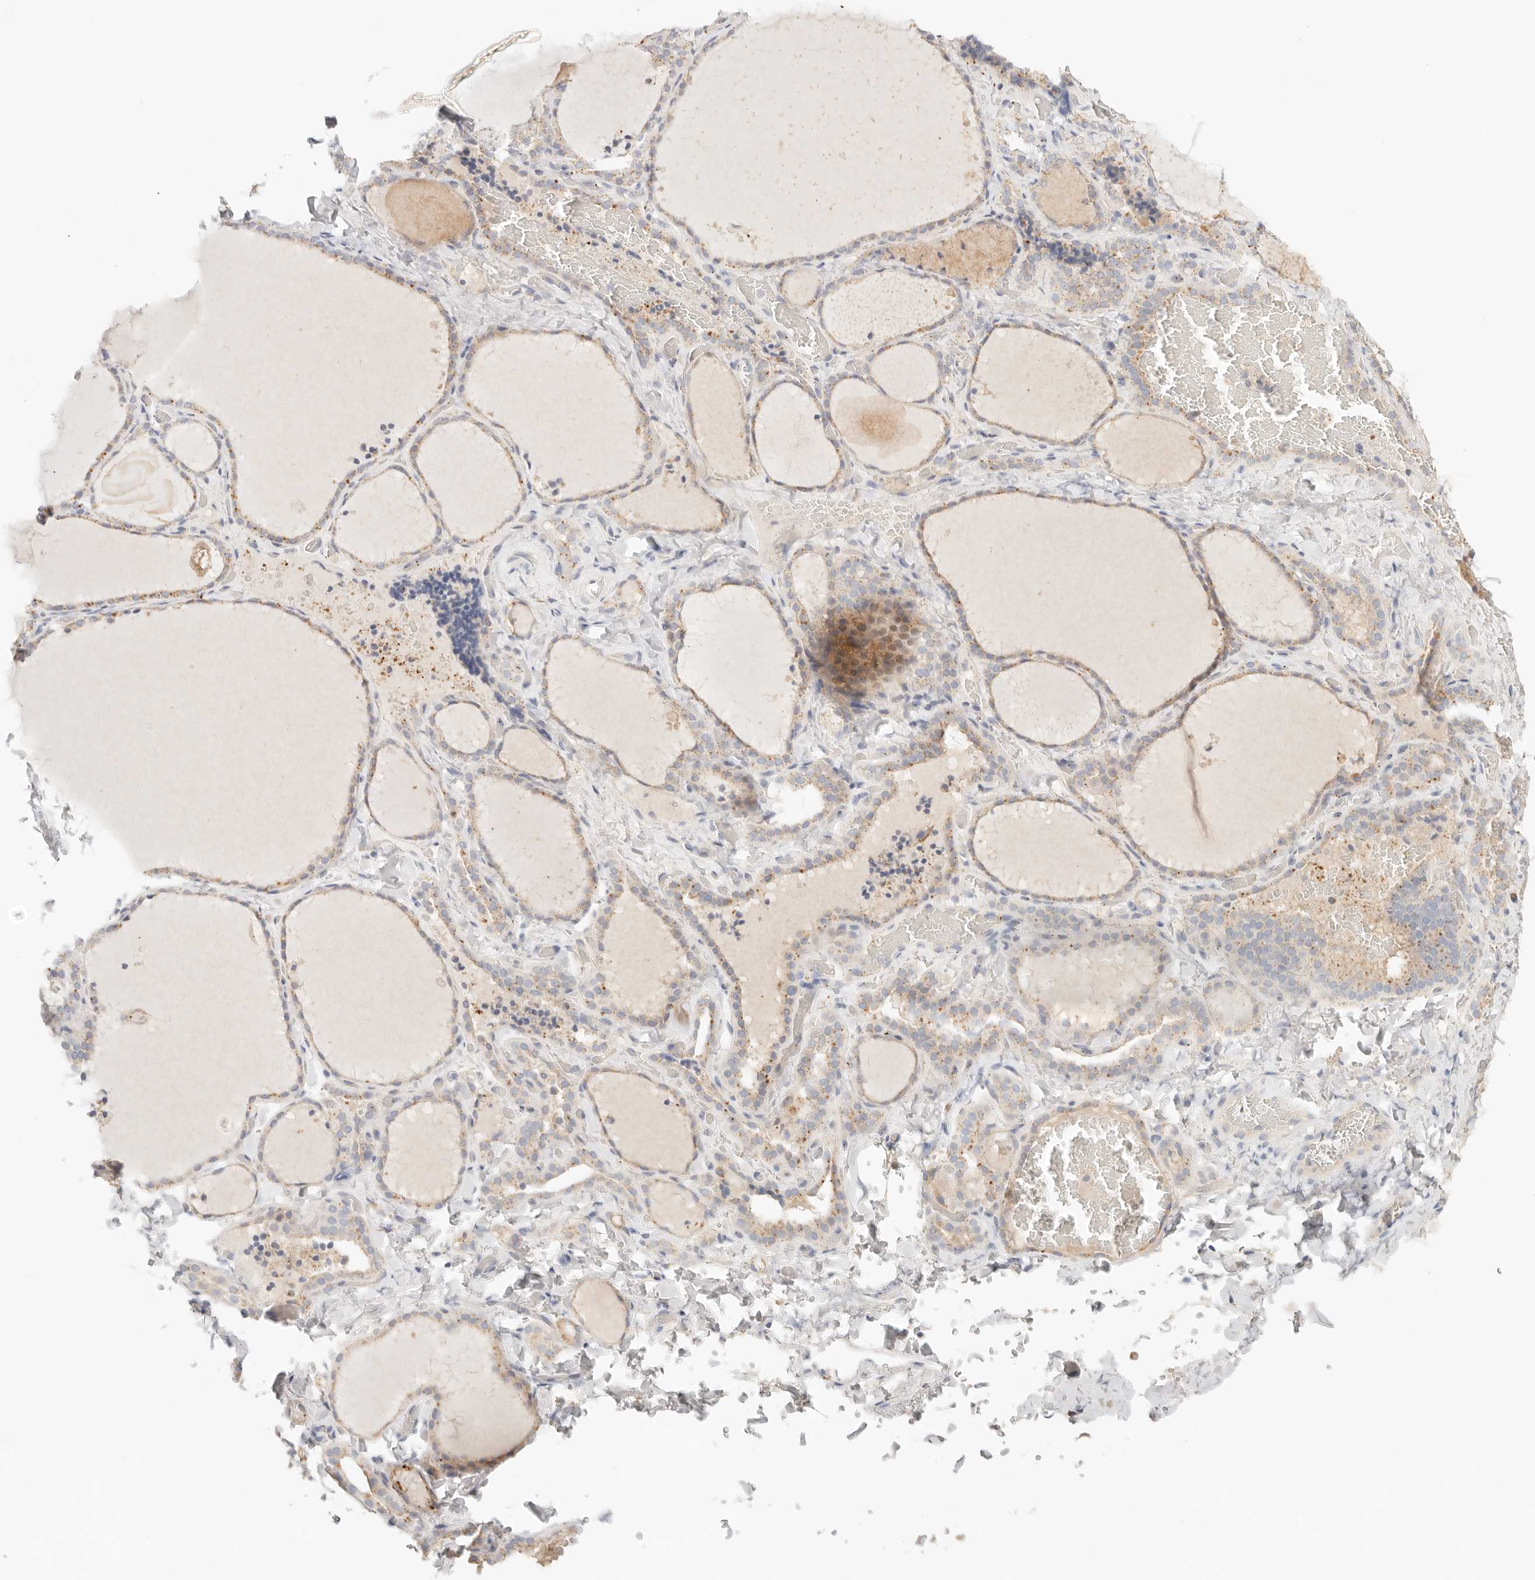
{"staining": {"intensity": "moderate", "quantity": ">75%", "location": "cytoplasmic/membranous"}, "tissue": "thyroid gland", "cell_type": "Glandular cells", "image_type": "normal", "snomed": [{"axis": "morphology", "description": "Normal tissue, NOS"}, {"axis": "topography", "description": "Thyroid gland"}], "caption": "Glandular cells show medium levels of moderate cytoplasmic/membranous expression in about >75% of cells in benign human thyroid gland. The staining is performed using DAB brown chromogen to label protein expression. The nuclei are counter-stained blue using hematoxylin.", "gene": "CEP120", "patient": {"sex": "female", "age": 22}}